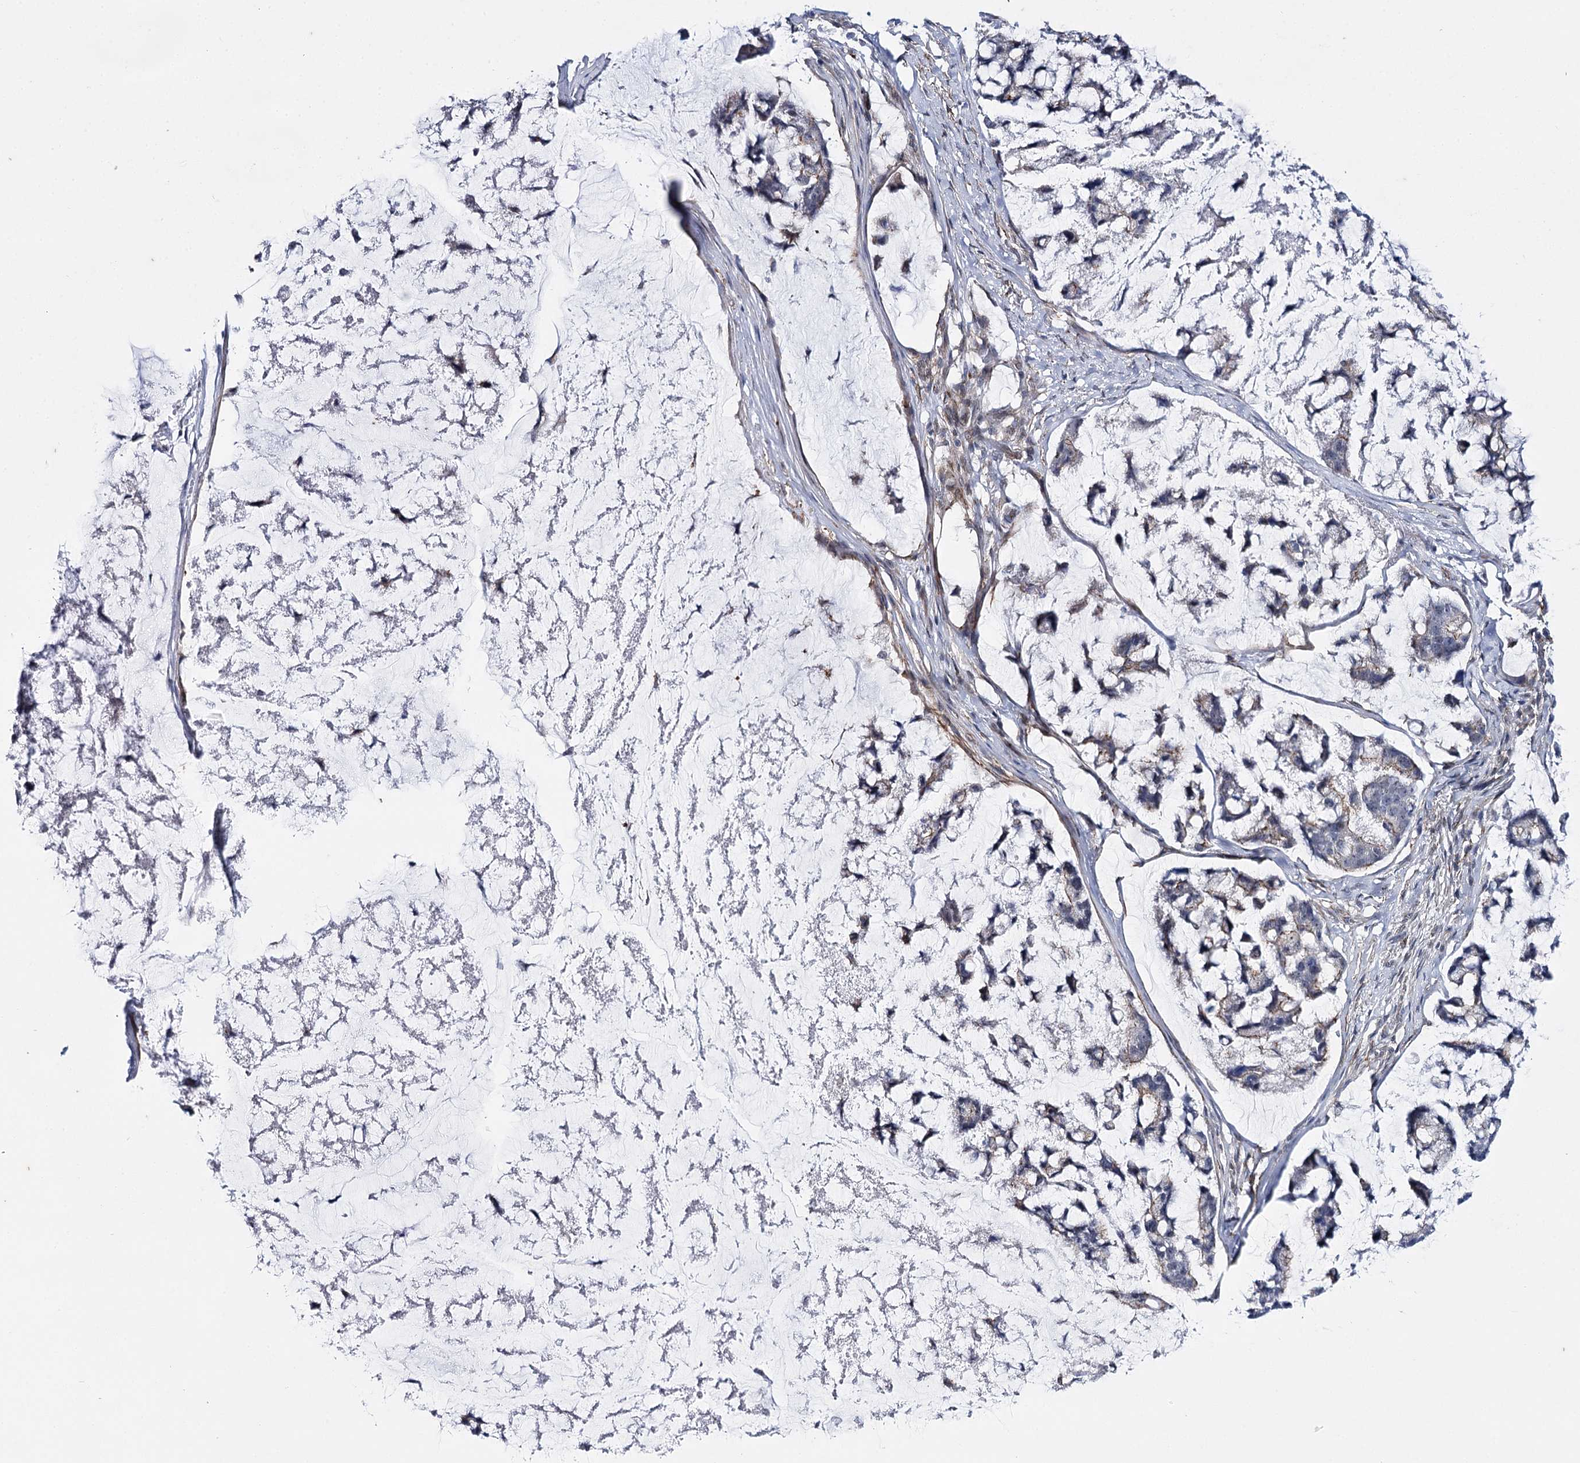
{"staining": {"intensity": "negative", "quantity": "none", "location": "none"}, "tissue": "stomach cancer", "cell_type": "Tumor cells", "image_type": "cancer", "snomed": [{"axis": "morphology", "description": "Adenocarcinoma, NOS"}, {"axis": "topography", "description": "Stomach, lower"}], "caption": "Immunohistochemistry (IHC) image of stomach cancer (adenocarcinoma) stained for a protein (brown), which exhibits no positivity in tumor cells.", "gene": "AGXT2", "patient": {"sex": "male", "age": 67}}